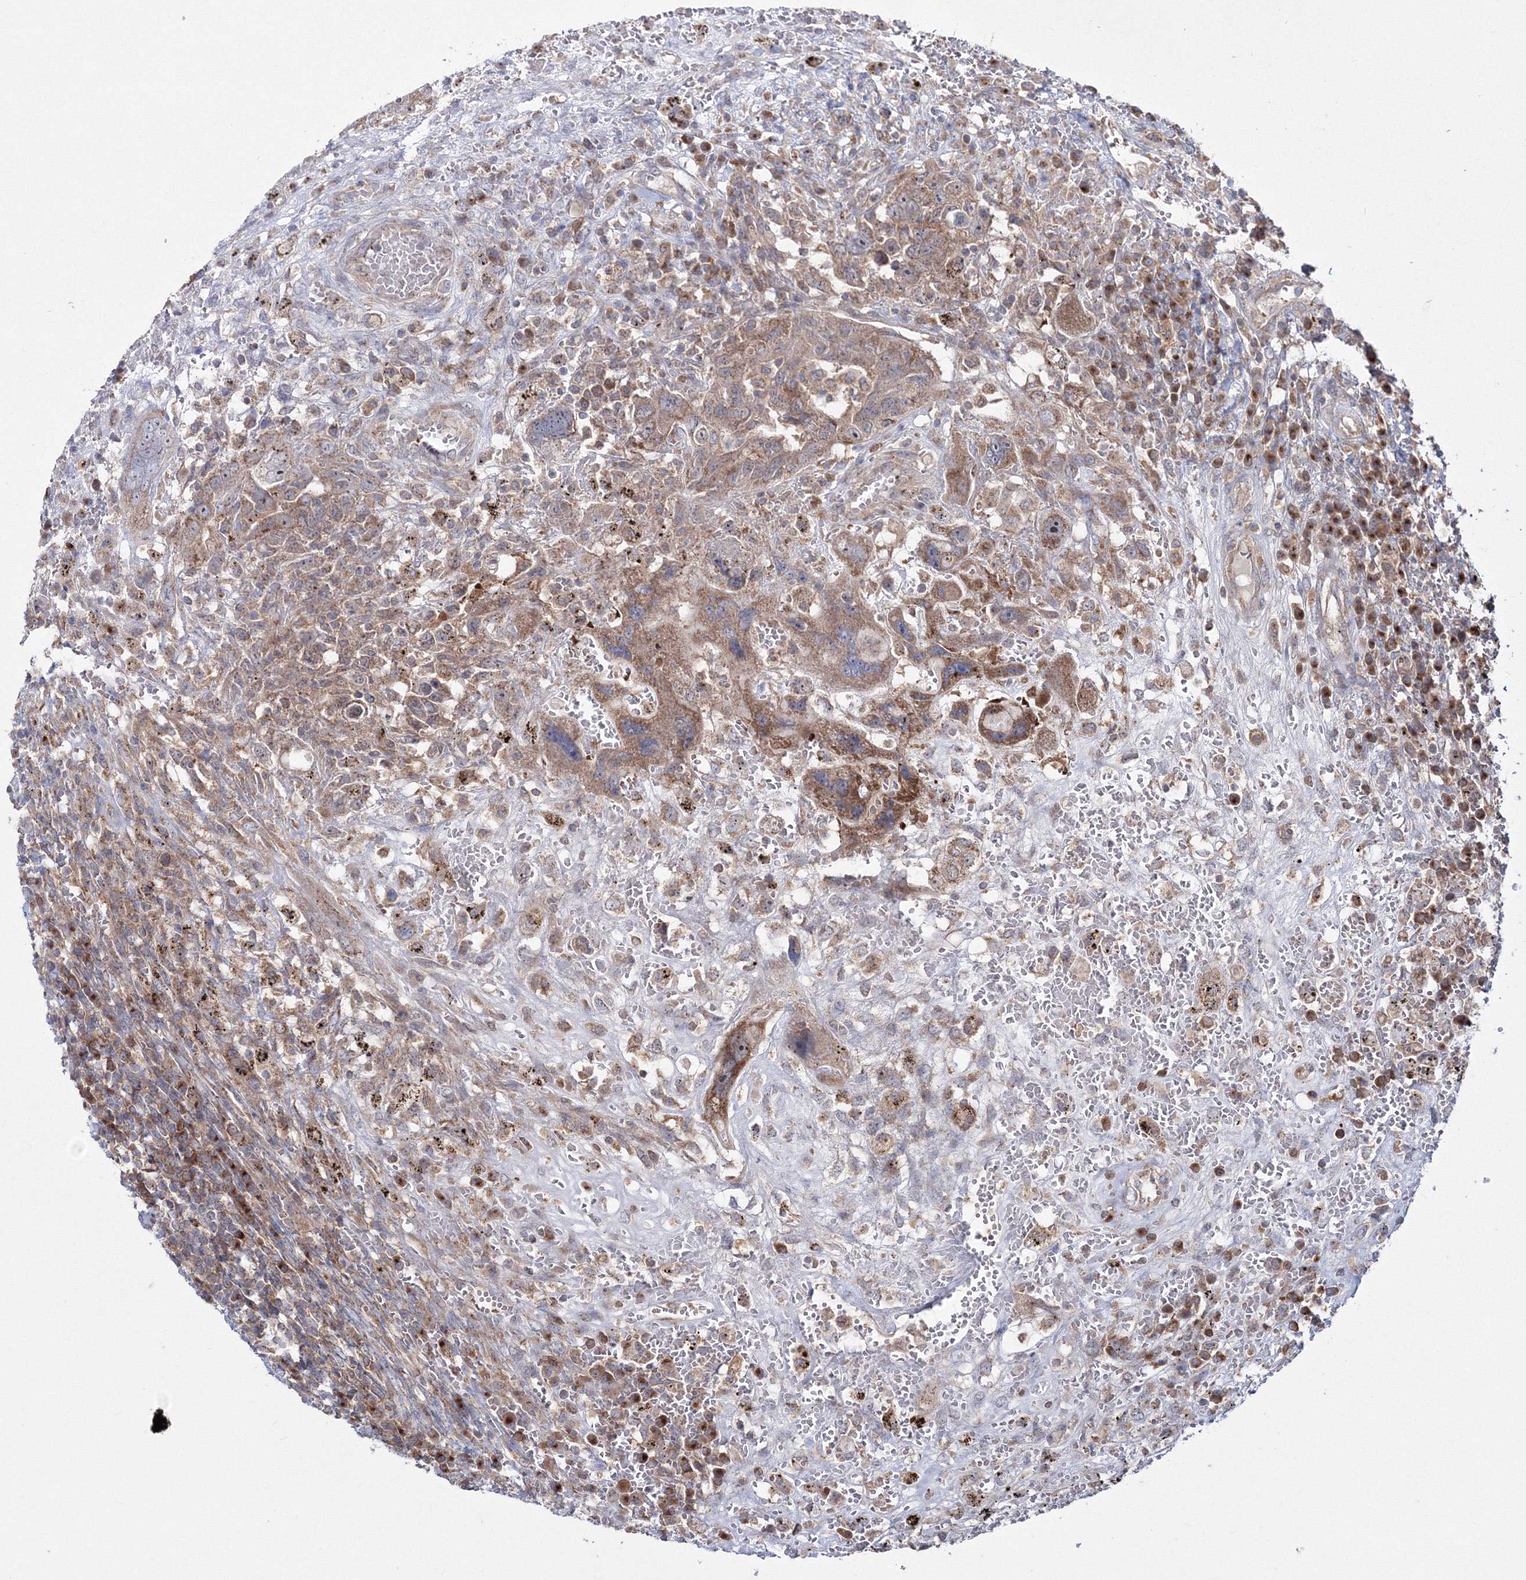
{"staining": {"intensity": "moderate", "quantity": ">75%", "location": "cytoplasmic/membranous"}, "tissue": "testis cancer", "cell_type": "Tumor cells", "image_type": "cancer", "snomed": [{"axis": "morphology", "description": "Carcinoma, Embryonal, NOS"}, {"axis": "topography", "description": "Testis"}], "caption": "Immunohistochemistry (IHC) image of neoplastic tissue: testis cancer stained using IHC reveals medium levels of moderate protein expression localized specifically in the cytoplasmic/membranous of tumor cells, appearing as a cytoplasmic/membranous brown color.", "gene": "PEX13", "patient": {"sex": "male", "age": 26}}